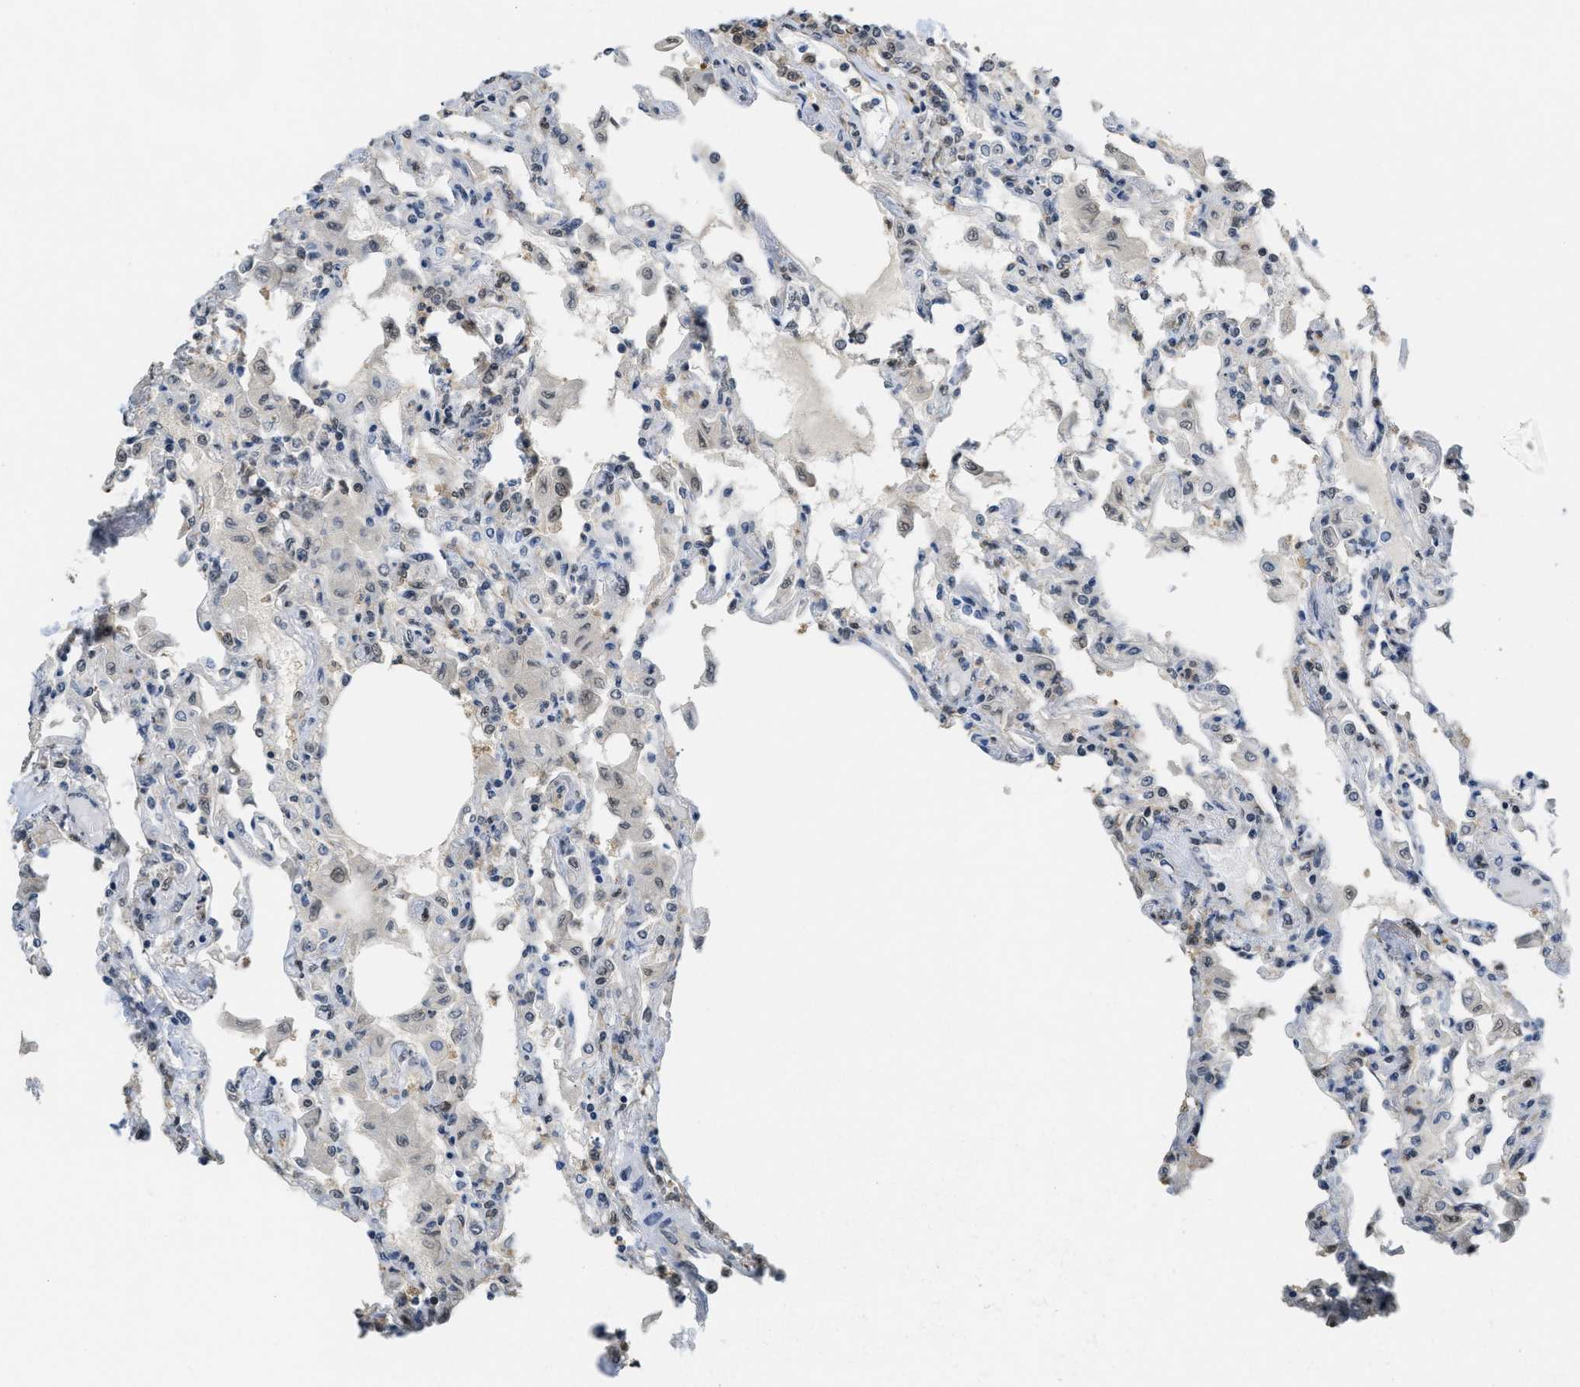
{"staining": {"intensity": "moderate", "quantity": "25%-75%", "location": "nuclear"}, "tissue": "lung", "cell_type": "Alveolar cells", "image_type": "normal", "snomed": [{"axis": "morphology", "description": "Normal tissue, NOS"}, {"axis": "topography", "description": "Bronchus"}, {"axis": "topography", "description": "Lung"}], "caption": "Immunohistochemistry (IHC) of unremarkable lung reveals medium levels of moderate nuclear expression in approximately 25%-75% of alveolar cells.", "gene": "PSMC5", "patient": {"sex": "female", "age": 49}}